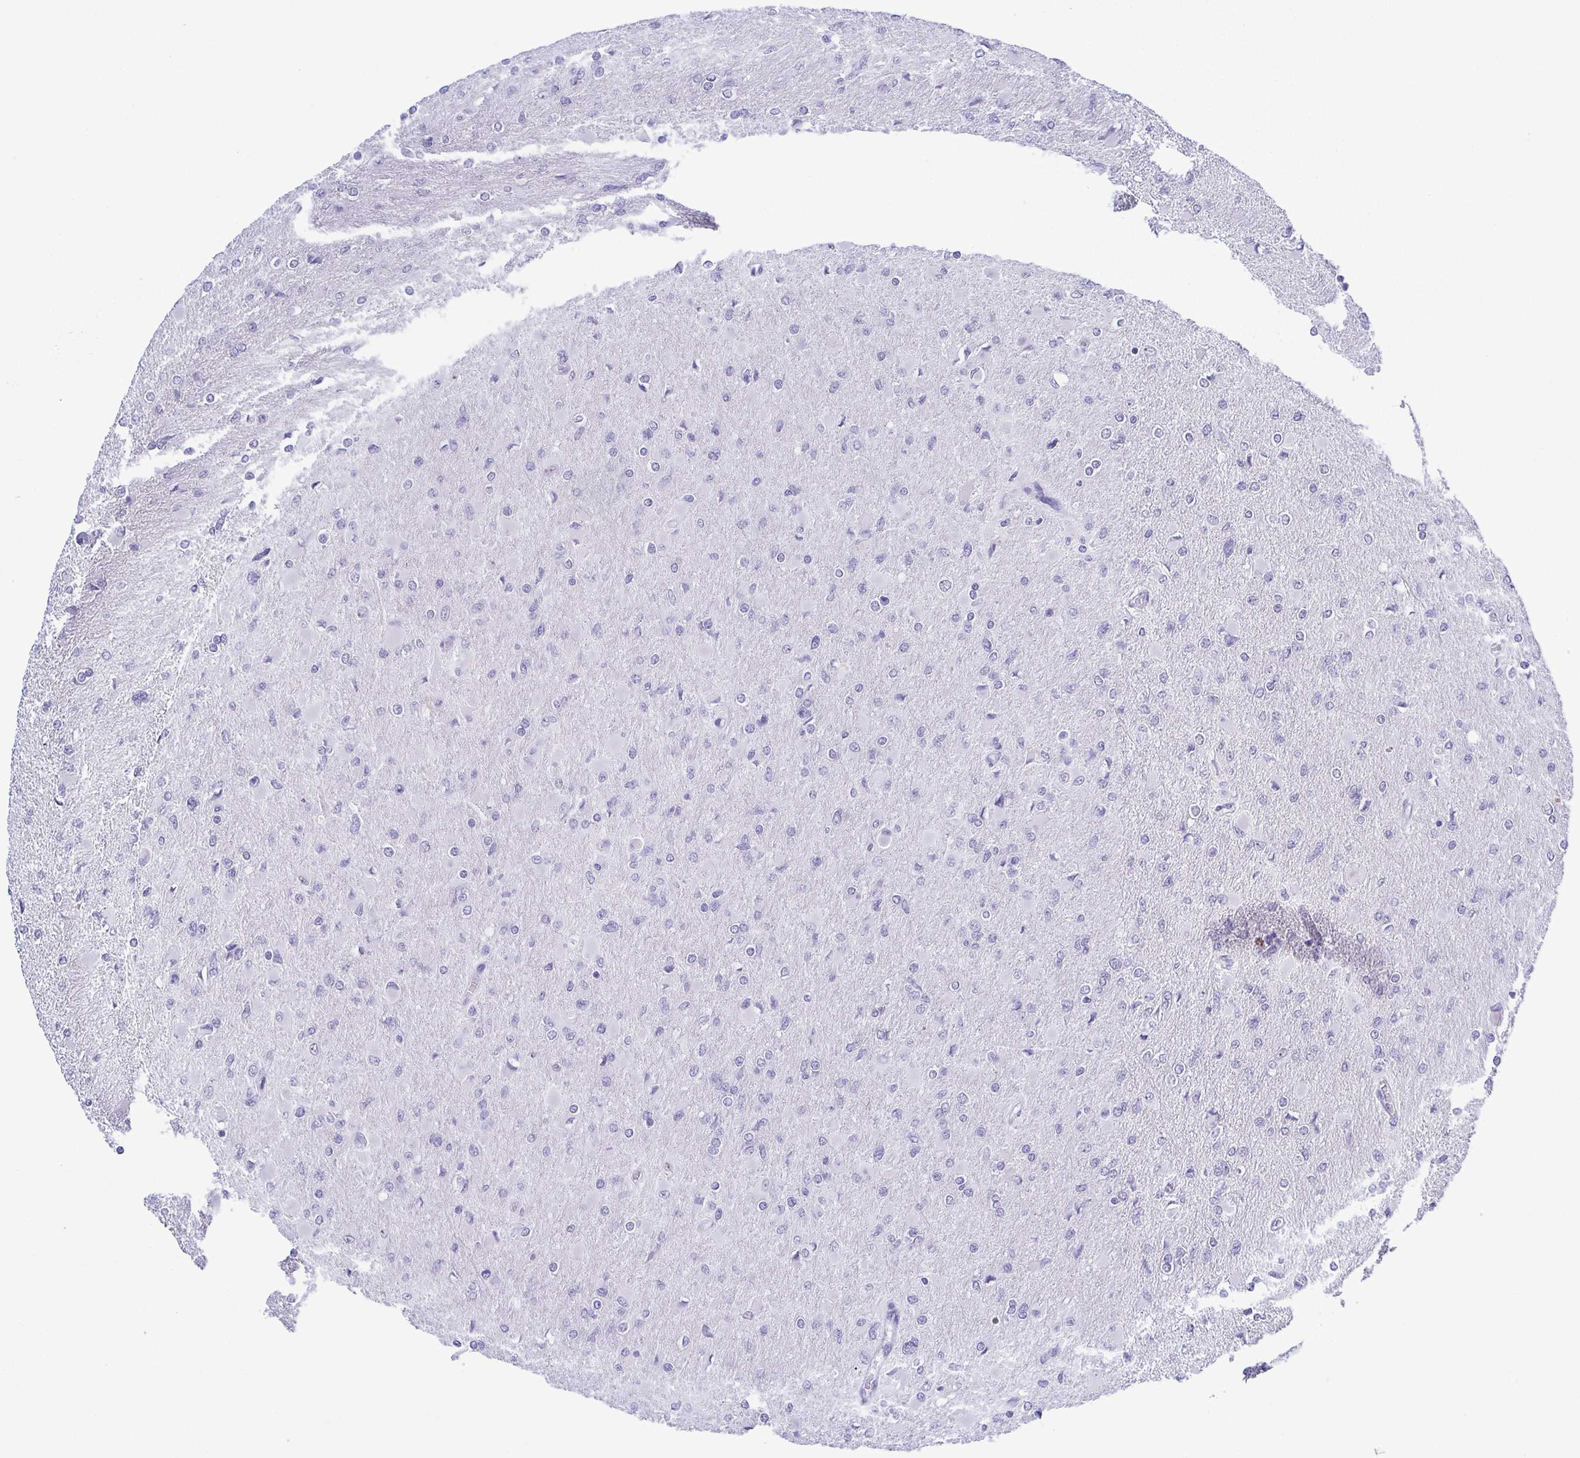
{"staining": {"intensity": "negative", "quantity": "none", "location": "none"}, "tissue": "glioma", "cell_type": "Tumor cells", "image_type": "cancer", "snomed": [{"axis": "morphology", "description": "Glioma, malignant, High grade"}, {"axis": "topography", "description": "Cerebral cortex"}], "caption": "Tumor cells show no significant staining in malignant glioma (high-grade).", "gene": "BZW1", "patient": {"sex": "female", "age": 36}}